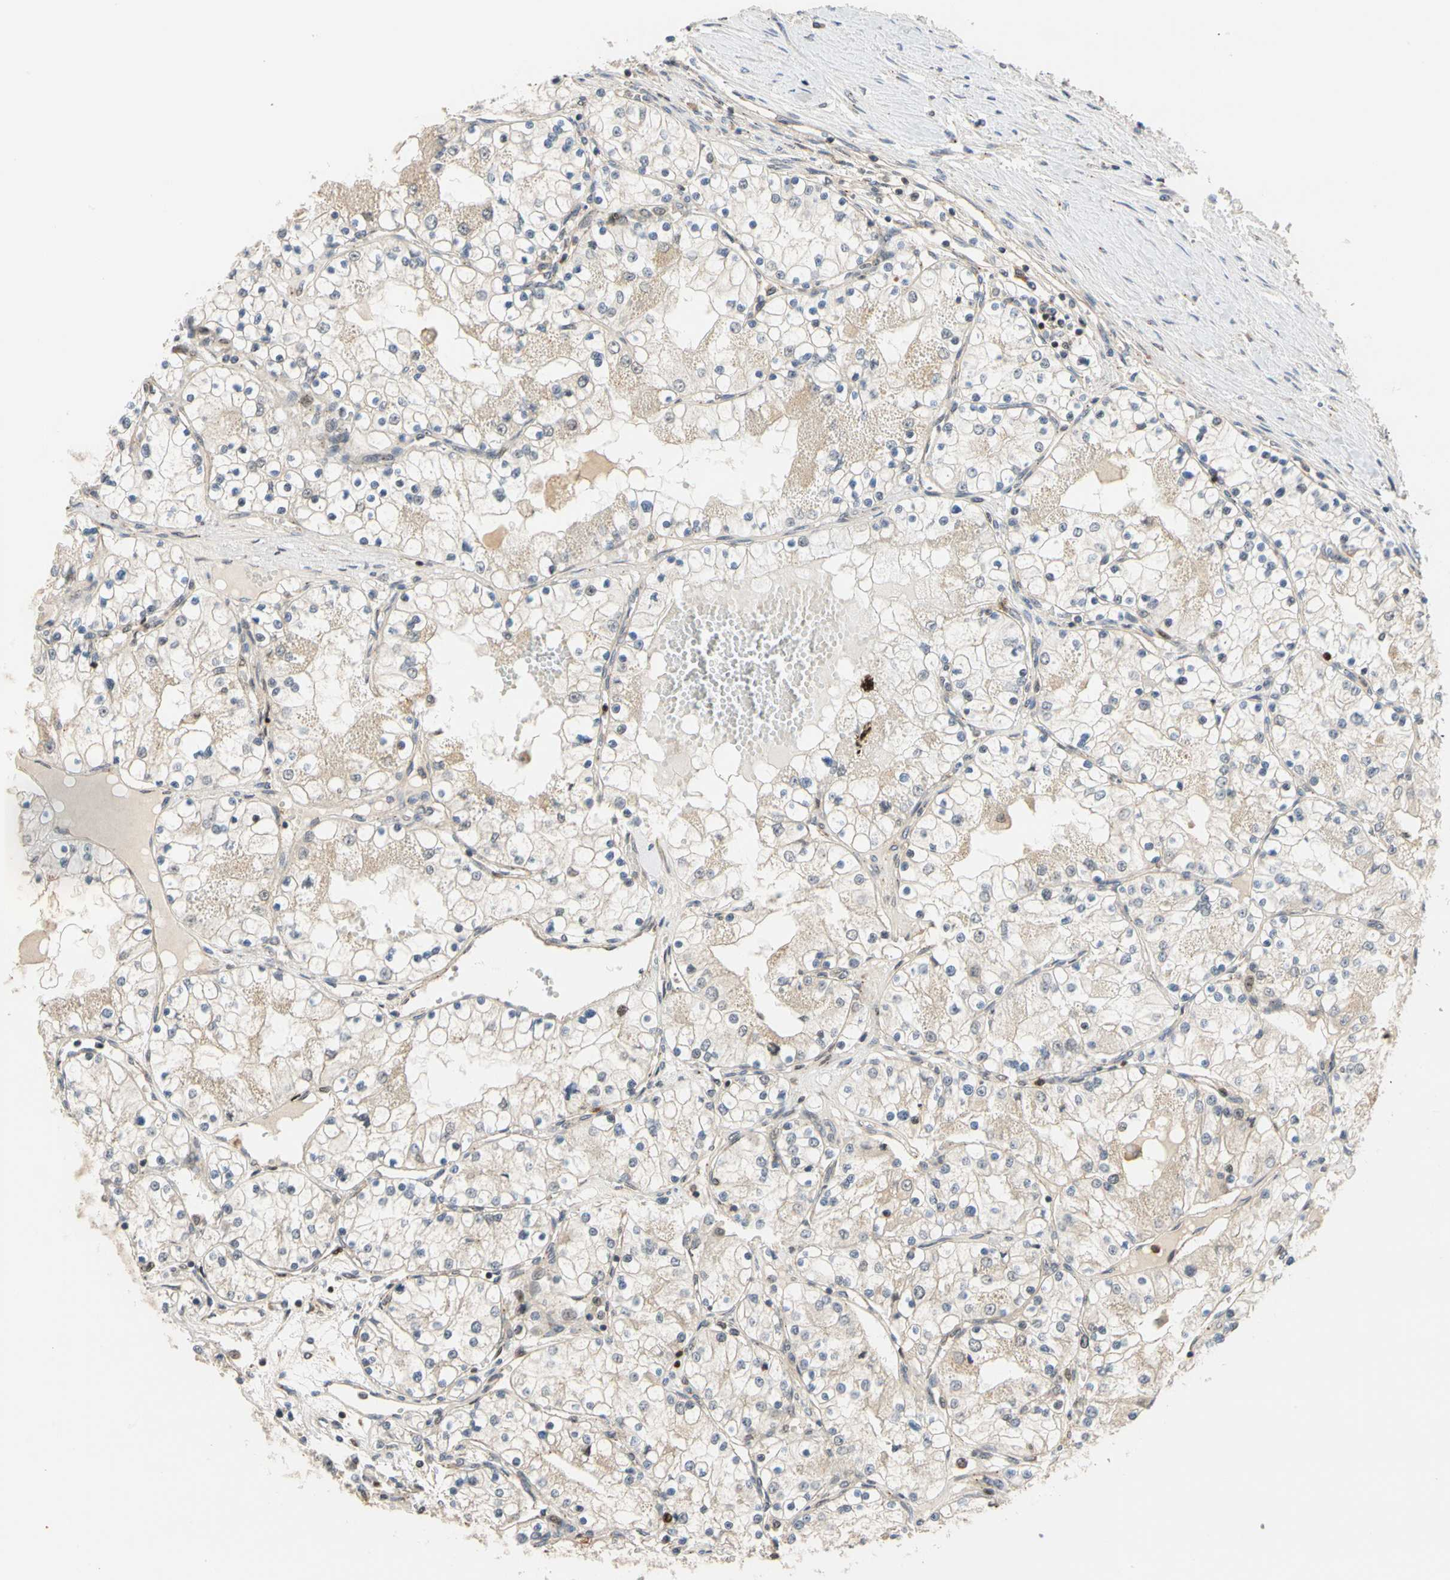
{"staining": {"intensity": "weak", "quantity": "<25%", "location": "cytoplasmic/membranous"}, "tissue": "renal cancer", "cell_type": "Tumor cells", "image_type": "cancer", "snomed": [{"axis": "morphology", "description": "Adenocarcinoma, NOS"}, {"axis": "topography", "description": "Kidney"}], "caption": "This is a histopathology image of immunohistochemistry (IHC) staining of renal adenocarcinoma, which shows no staining in tumor cells.", "gene": "IP6K2", "patient": {"sex": "male", "age": 68}}